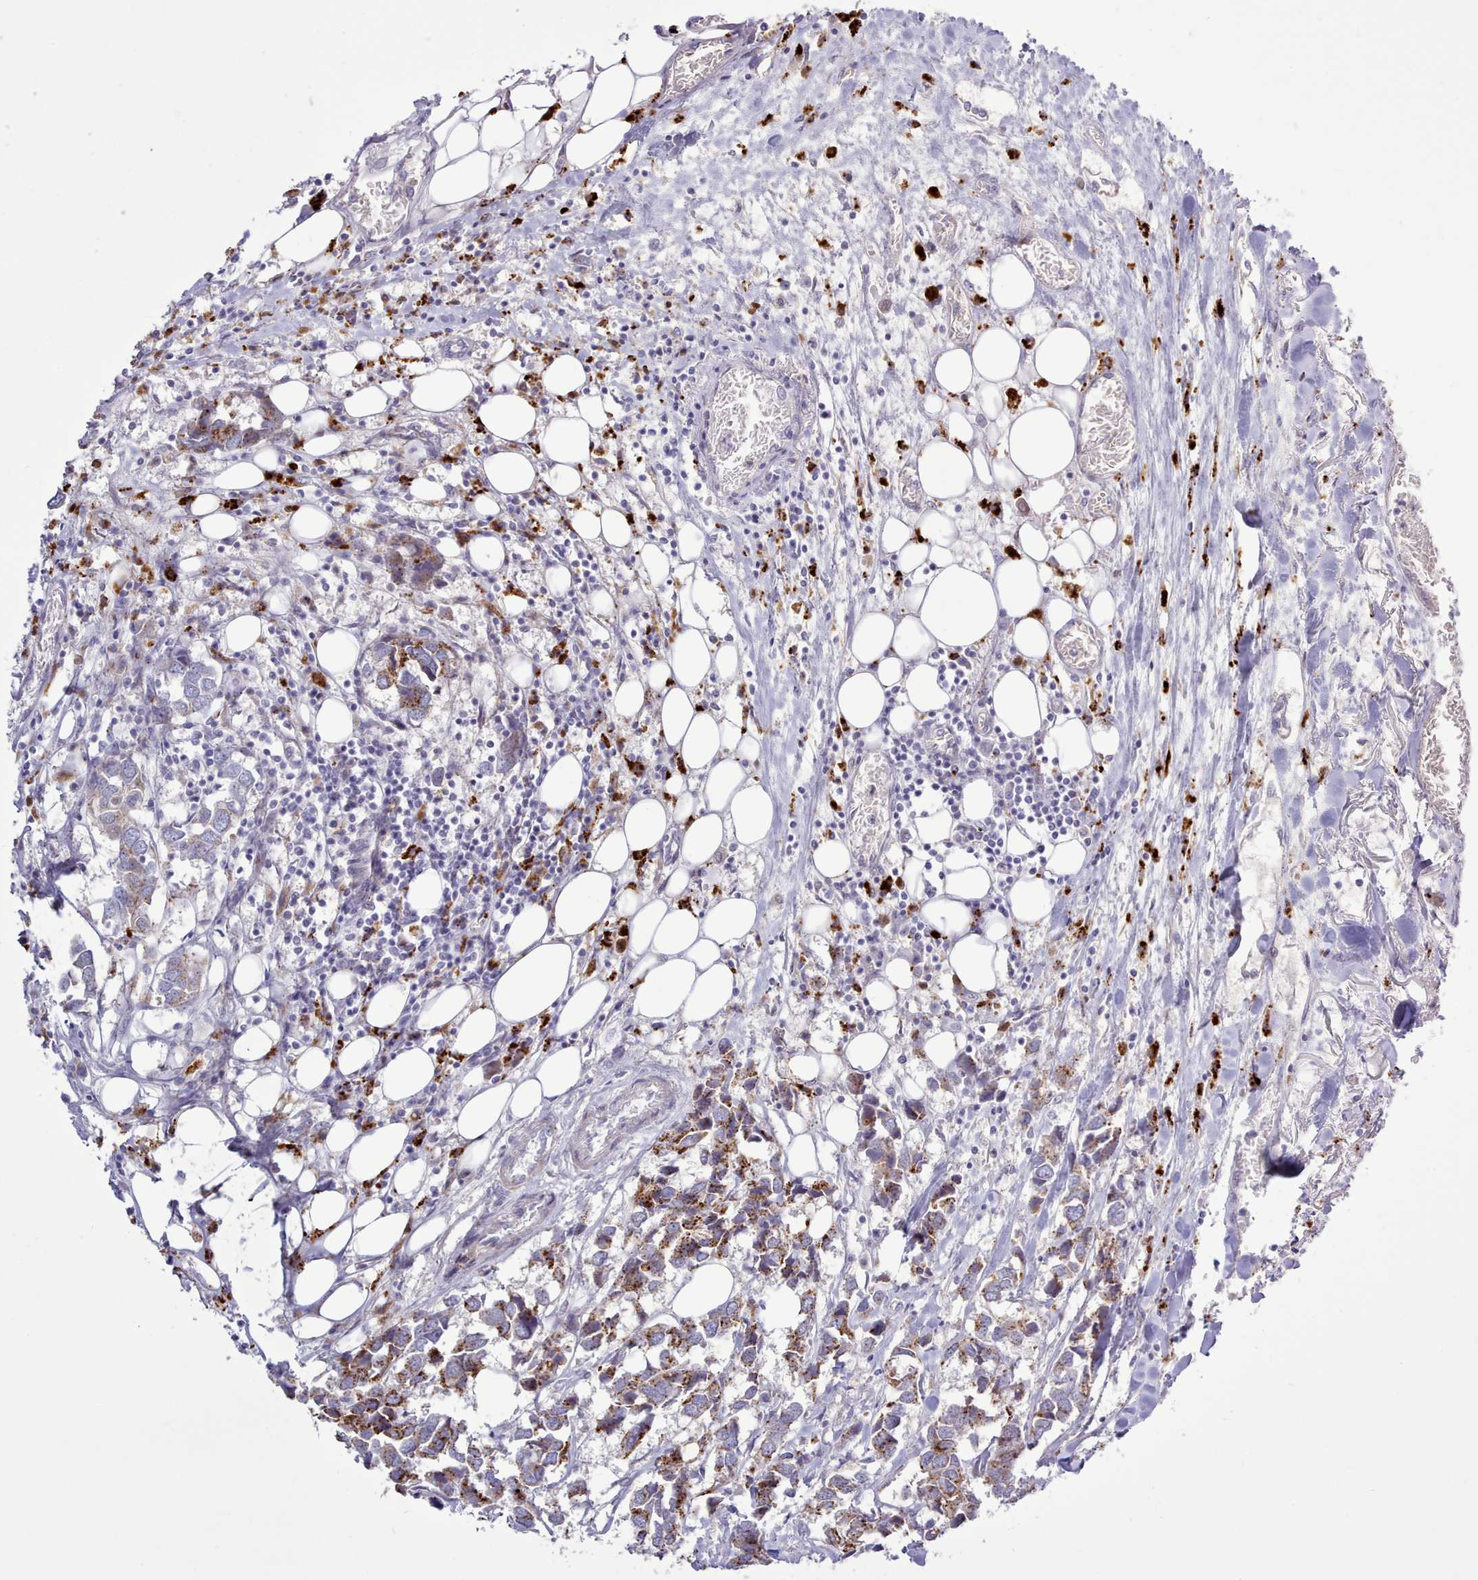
{"staining": {"intensity": "moderate", "quantity": ">75%", "location": "cytoplasmic/membranous"}, "tissue": "breast cancer", "cell_type": "Tumor cells", "image_type": "cancer", "snomed": [{"axis": "morphology", "description": "Duct carcinoma"}, {"axis": "topography", "description": "Breast"}], "caption": "About >75% of tumor cells in breast invasive ductal carcinoma show moderate cytoplasmic/membranous protein staining as visualized by brown immunohistochemical staining.", "gene": "SRD5A1", "patient": {"sex": "female", "age": 83}}